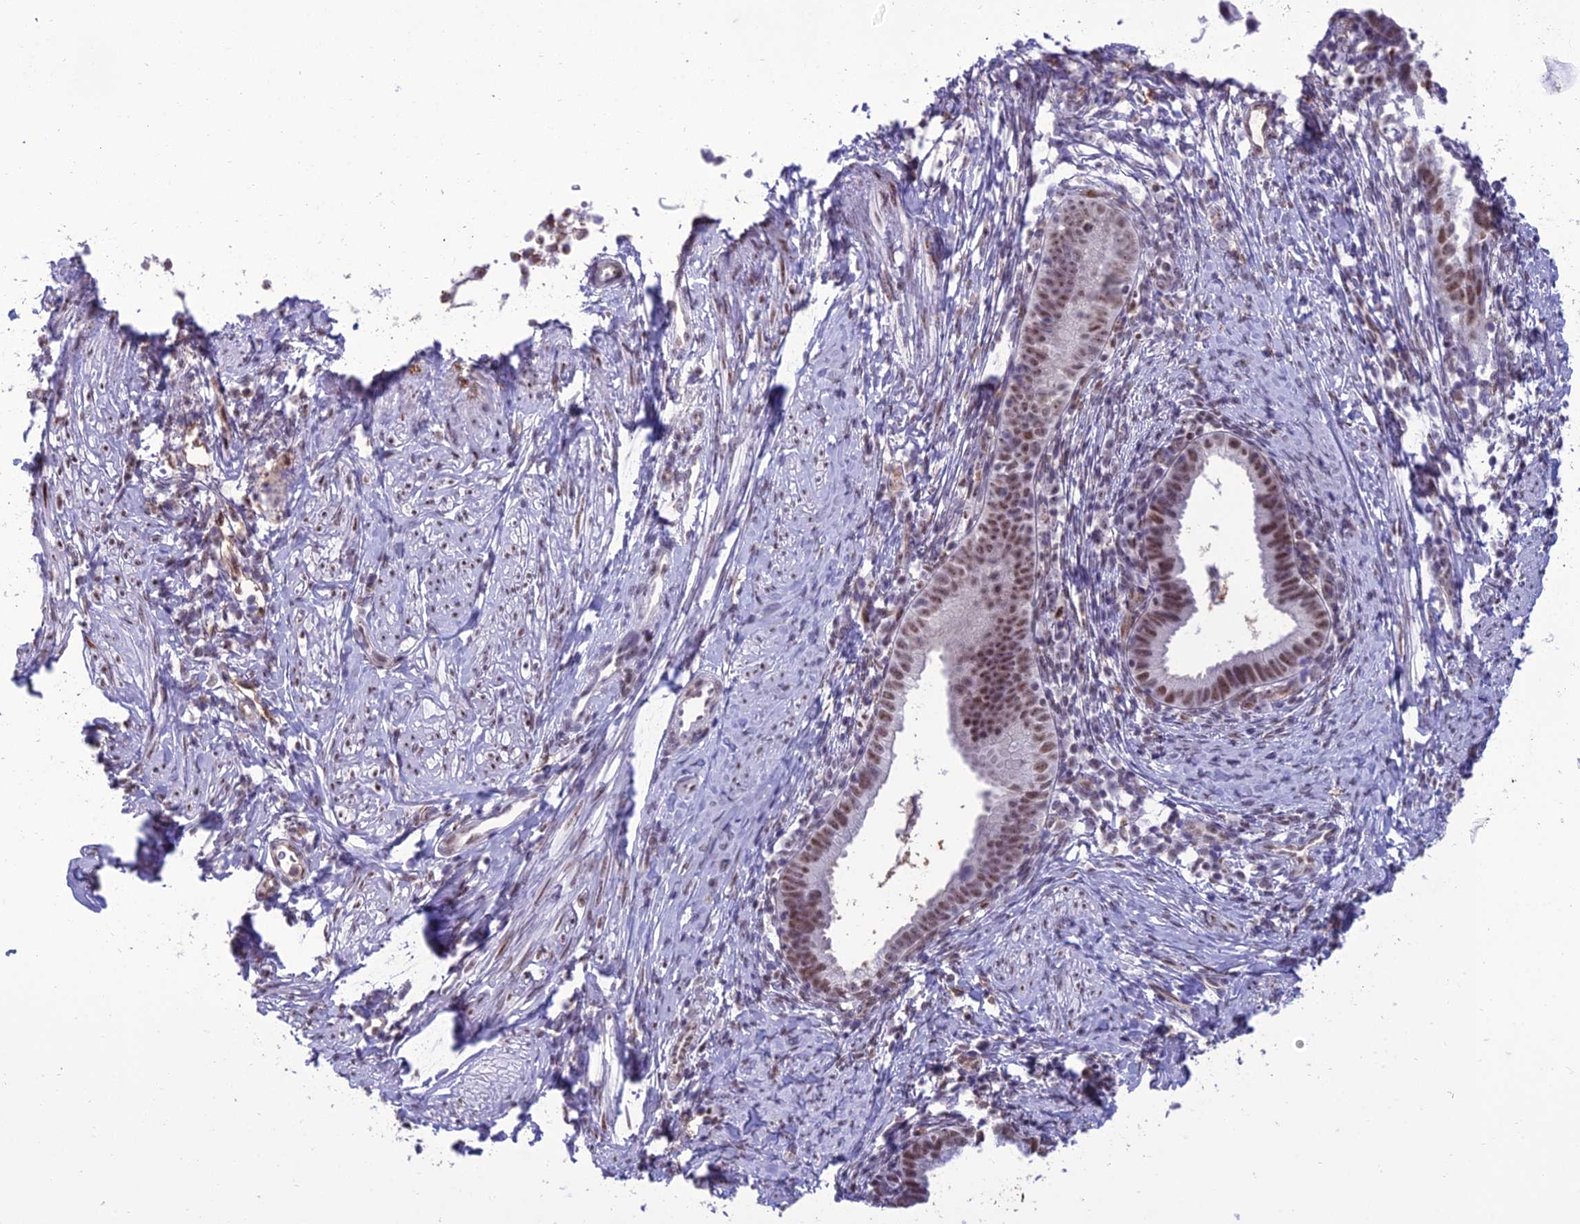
{"staining": {"intensity": "moderate", "quantity": ">75%", "location": "nuclear"}, "tissue": "cervical cancer", "cell_type": "Tumor cells", "image_type": "cancer", "snomed": [{"axis": "morphology", "description": "Adenocarcinoma, NOS"}, {"axis": "topography", "description": "Cervix"}], "caption": "This micrograph shows cervical cancer (adenocarcinoma) stained with IHC to label a protein in brown. The nuclear of tumor cells show moderate positivity for the protein. Nuclei are counter-stained blue.", "gene": "RANBP3", "patient": {"sex": "female", "age": 36}}